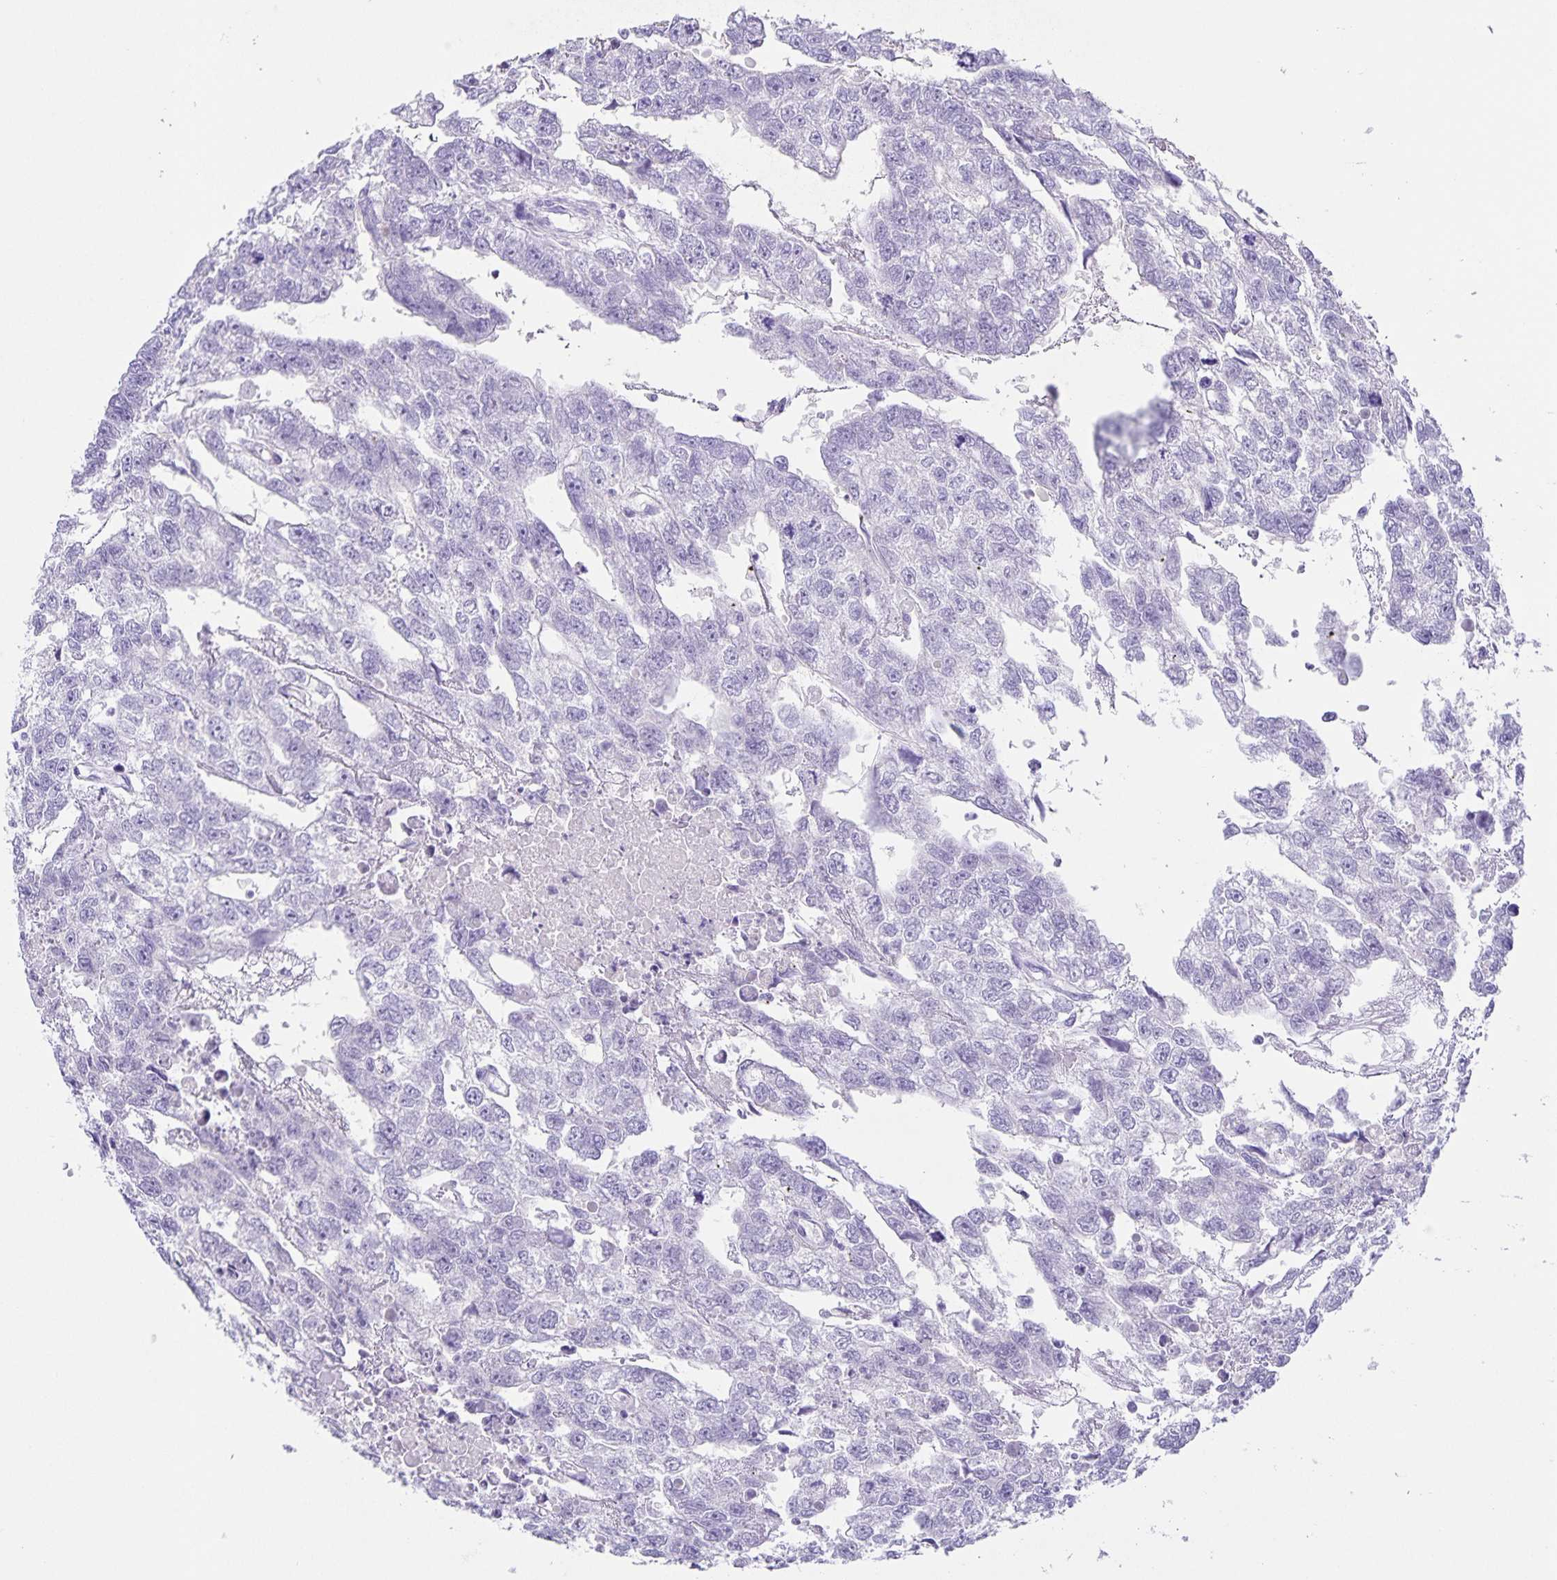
{"staining": {"intensity": "negative", "quantity": "none", "location": "none"}, "tissue": "testis cancer", "cell_type": "Tumor cells", "image_type": "cancer", "snomed": [{"axis": "morphology", "description": "Carcinoma, Embryonal, NOS"}, {"axis": "morphology", "description": "Teratoma, malignant, NOS"}, {"axis": "topography", "description": "Testis"}], "caption": "There is no significant staining in tumor cells of testis cancer (embryonal carcinoma).", "gene": "UBQLN3", "patient": {"sex": "male", "age": 44}}